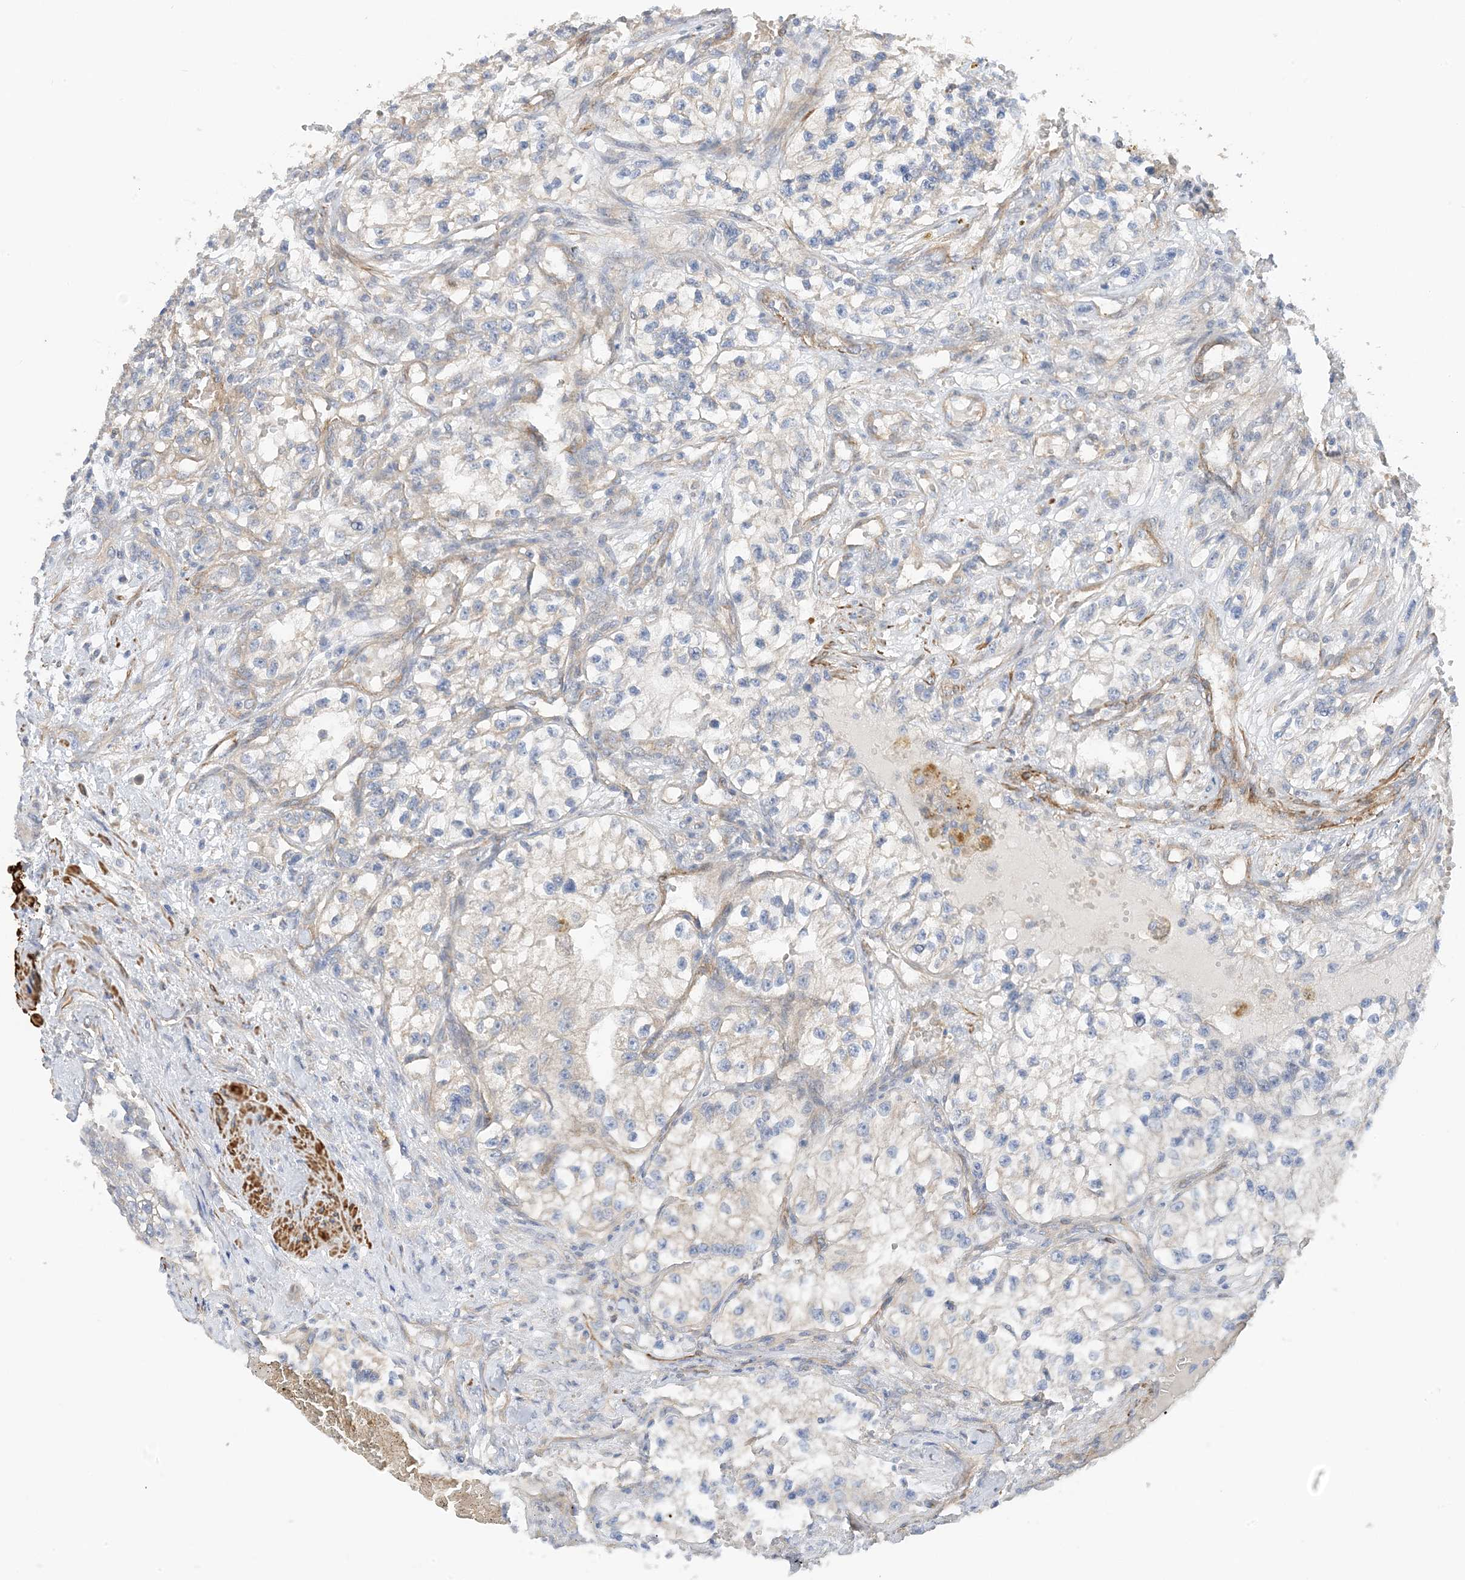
{"staining": {"intensity": "negative", "quantity": "none", "location": "none"}, "tissue": "renal cancer", "cell_type": "Tumor cells", "image_type": "cancer", "snomed": [{"axis": "morphology", "description": "Adenocarcinoma, NOS"}, {"axis": "topography", "description": "Kidney"}], "caption": "This is an immunohistochemistry micrograph of renal adenocarcinoma. There is no staining in tumor cells.", "gene": "KIFBP", "patient": {"sex": "female", "age": 57}}